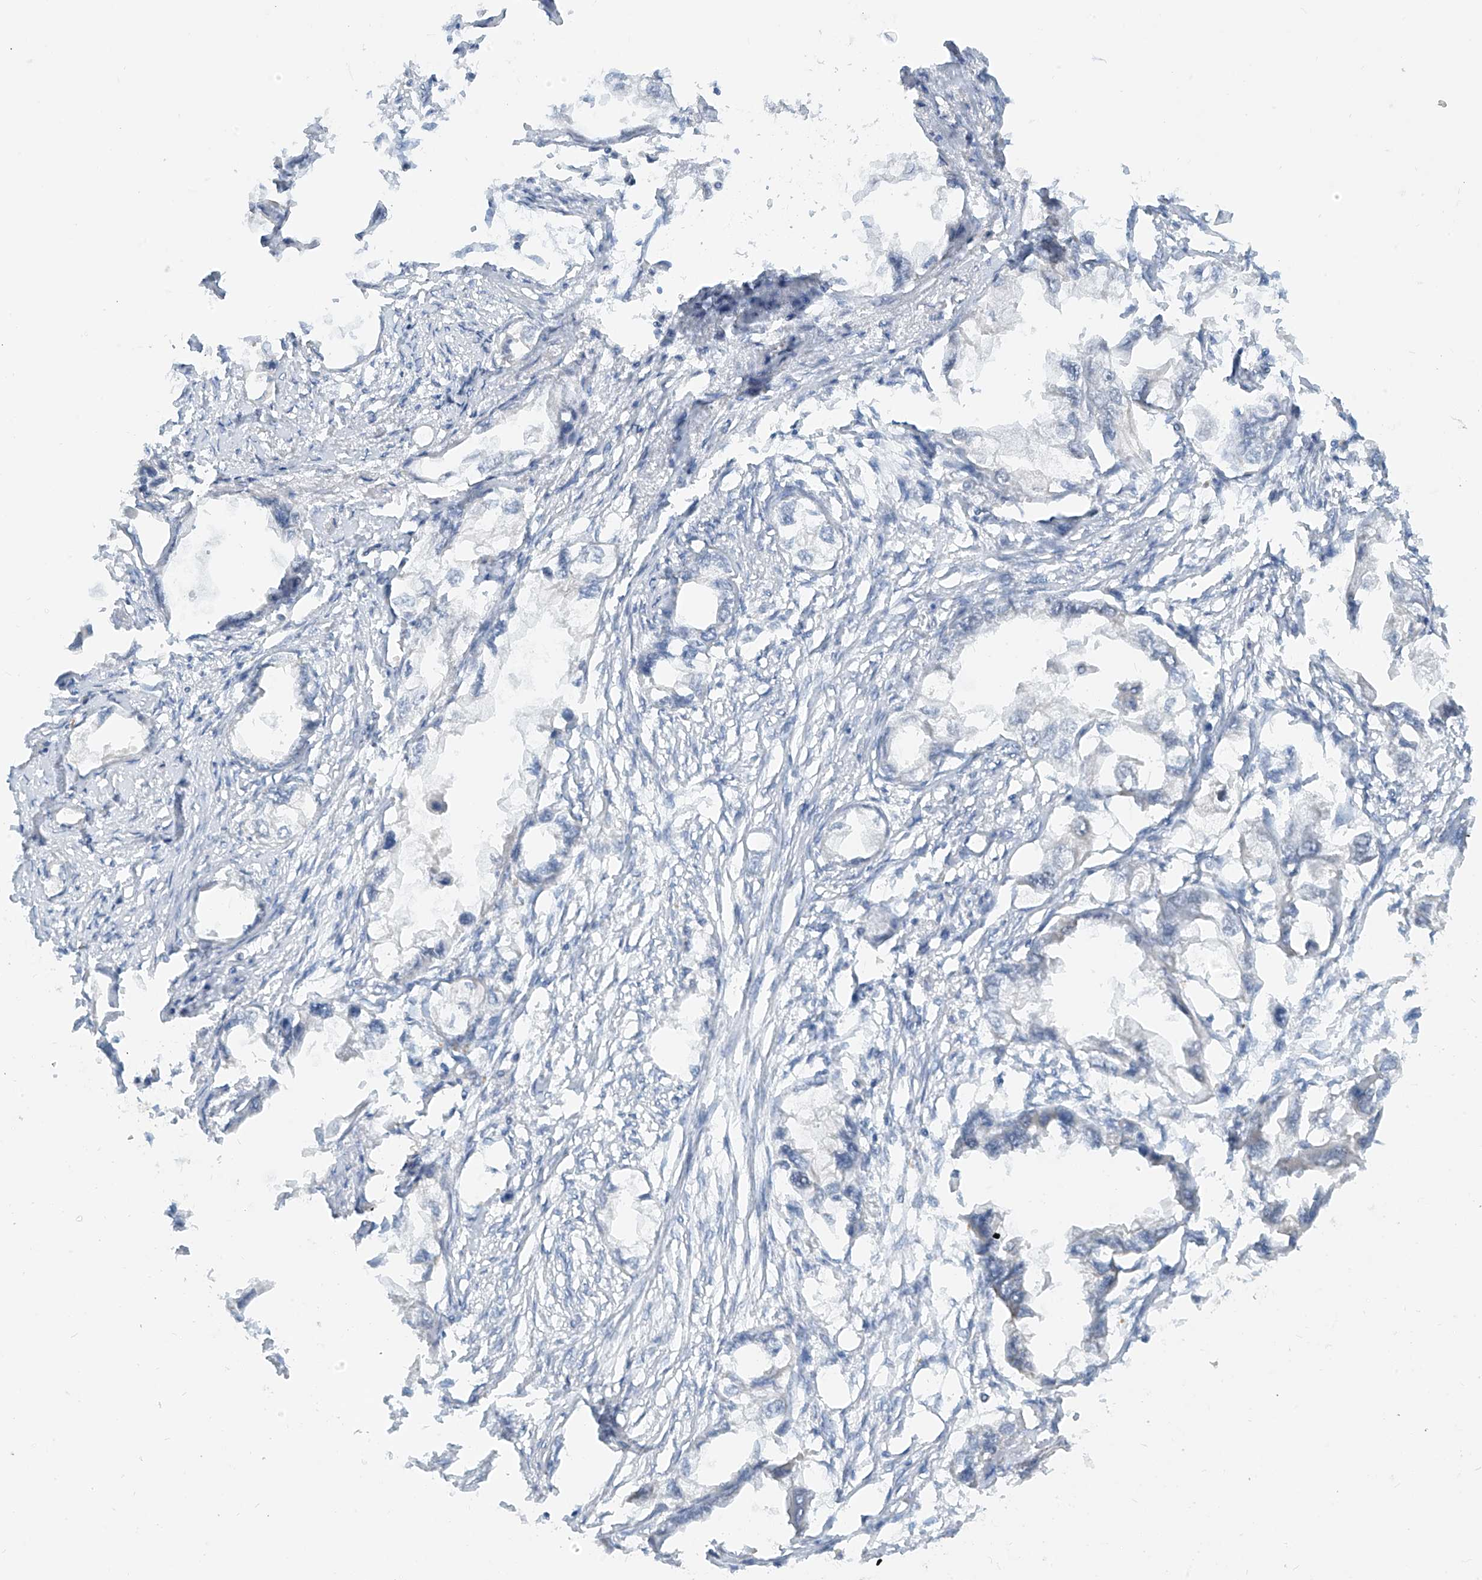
{"staining": {"intensity": "negative", "quantity": "none", "location": "none"}, "tissue": "endometrial cancer", "cell_type": "Tumor cells", "image_type": "cancer", "snomed": [{"axis": "morphology", "description": "Adenocarcinoma, NOS"}, {"axis": "morphology", "description": "Adenocarcinoma, metastatic, NOS"}, {"axis": "topography", "description": "Adipose tissue"}, {"axis": "topography", "description": "Endometrium"}], "caption": "The photomicrograph demonstrates no significant positivity in tumor cells of endometrial adenocarcinoma.", "gene": "METAP1D", "patient": {"sex": "female", "age": 67}}